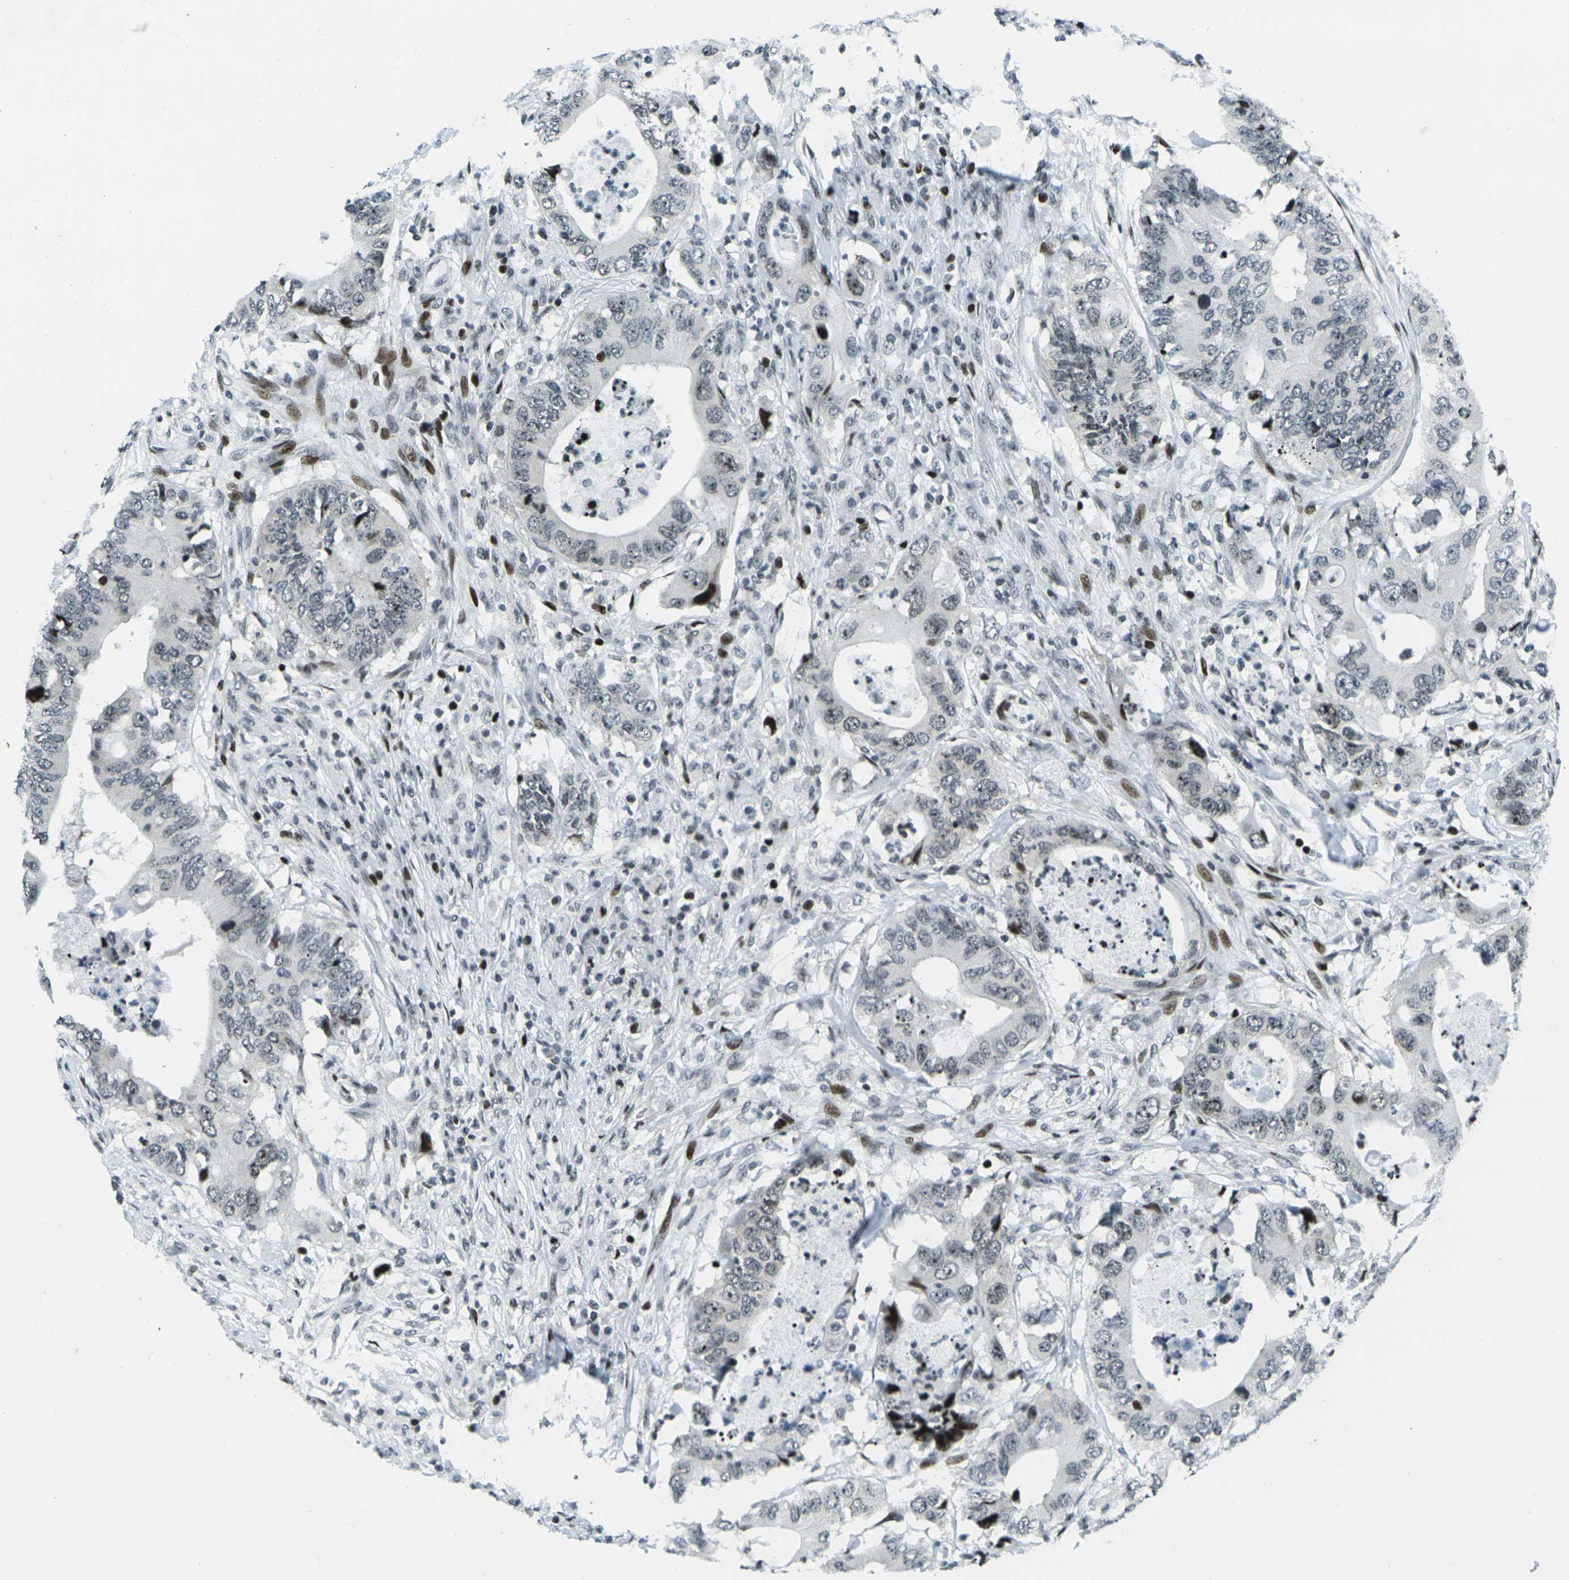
{"staining": {"intensity": "moderate", "quantity": "<25%", "location": "nuclear"}, "tissue": "colorectal cancer", "cell_type": "Tumor cells", "image_type": "cancer", "snomed": [{"axis": "morphology", "description": "Adenocarcinoma, NOS"}, {"axis": "topography", "description": "Colon"}], "caption": "IHC image of neoplastic tissue: human colorectal cancer (adenocarcinoma) stained using IHC reveals low levels of moderate protein expression localized specifically in the nuclear of tumor cells, appearing as a nuclear brown color.", "gene": "H3-3A", "patient": {"sex": "male", "age": 71}}